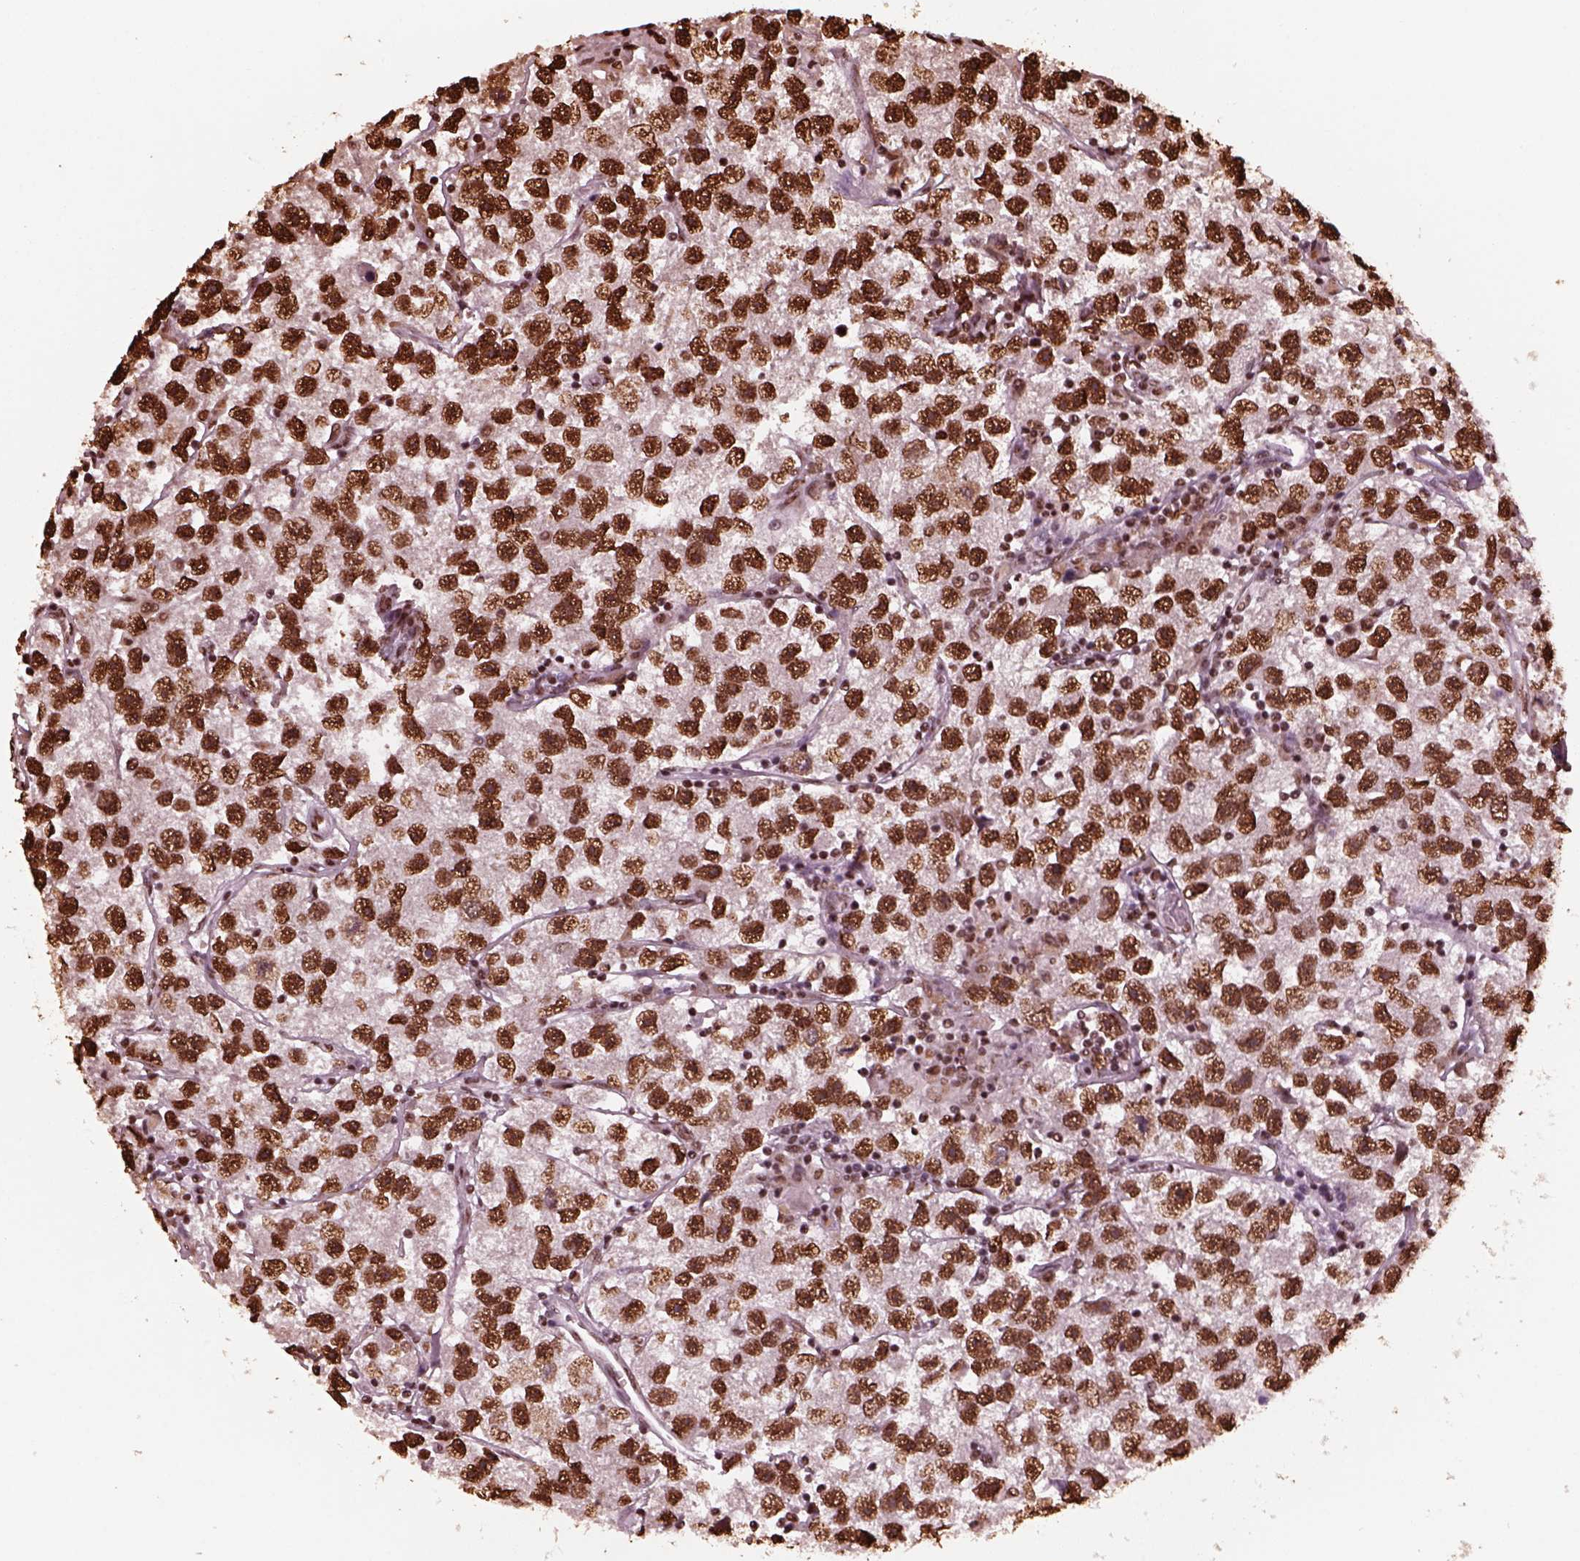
{"staining": {"intensity": "strong", "quantity": ">75%", "location": "nuclear"}, "tissue": "testis cancer", "cell_type": "Tumor cells", "image_type": "cancer", "snomed": [{"axis": "morphology", "description": "Seminoma, NOS"}, {"axis": "topography", "description": "Testis"}], "caption": "Human seminoma (testis) stained with a brown dye exhibits strong nuclear positive expression in about >75% of tumor cells.", "gene": "NSD1", "patient": {"sex": "male", "age": 26}}